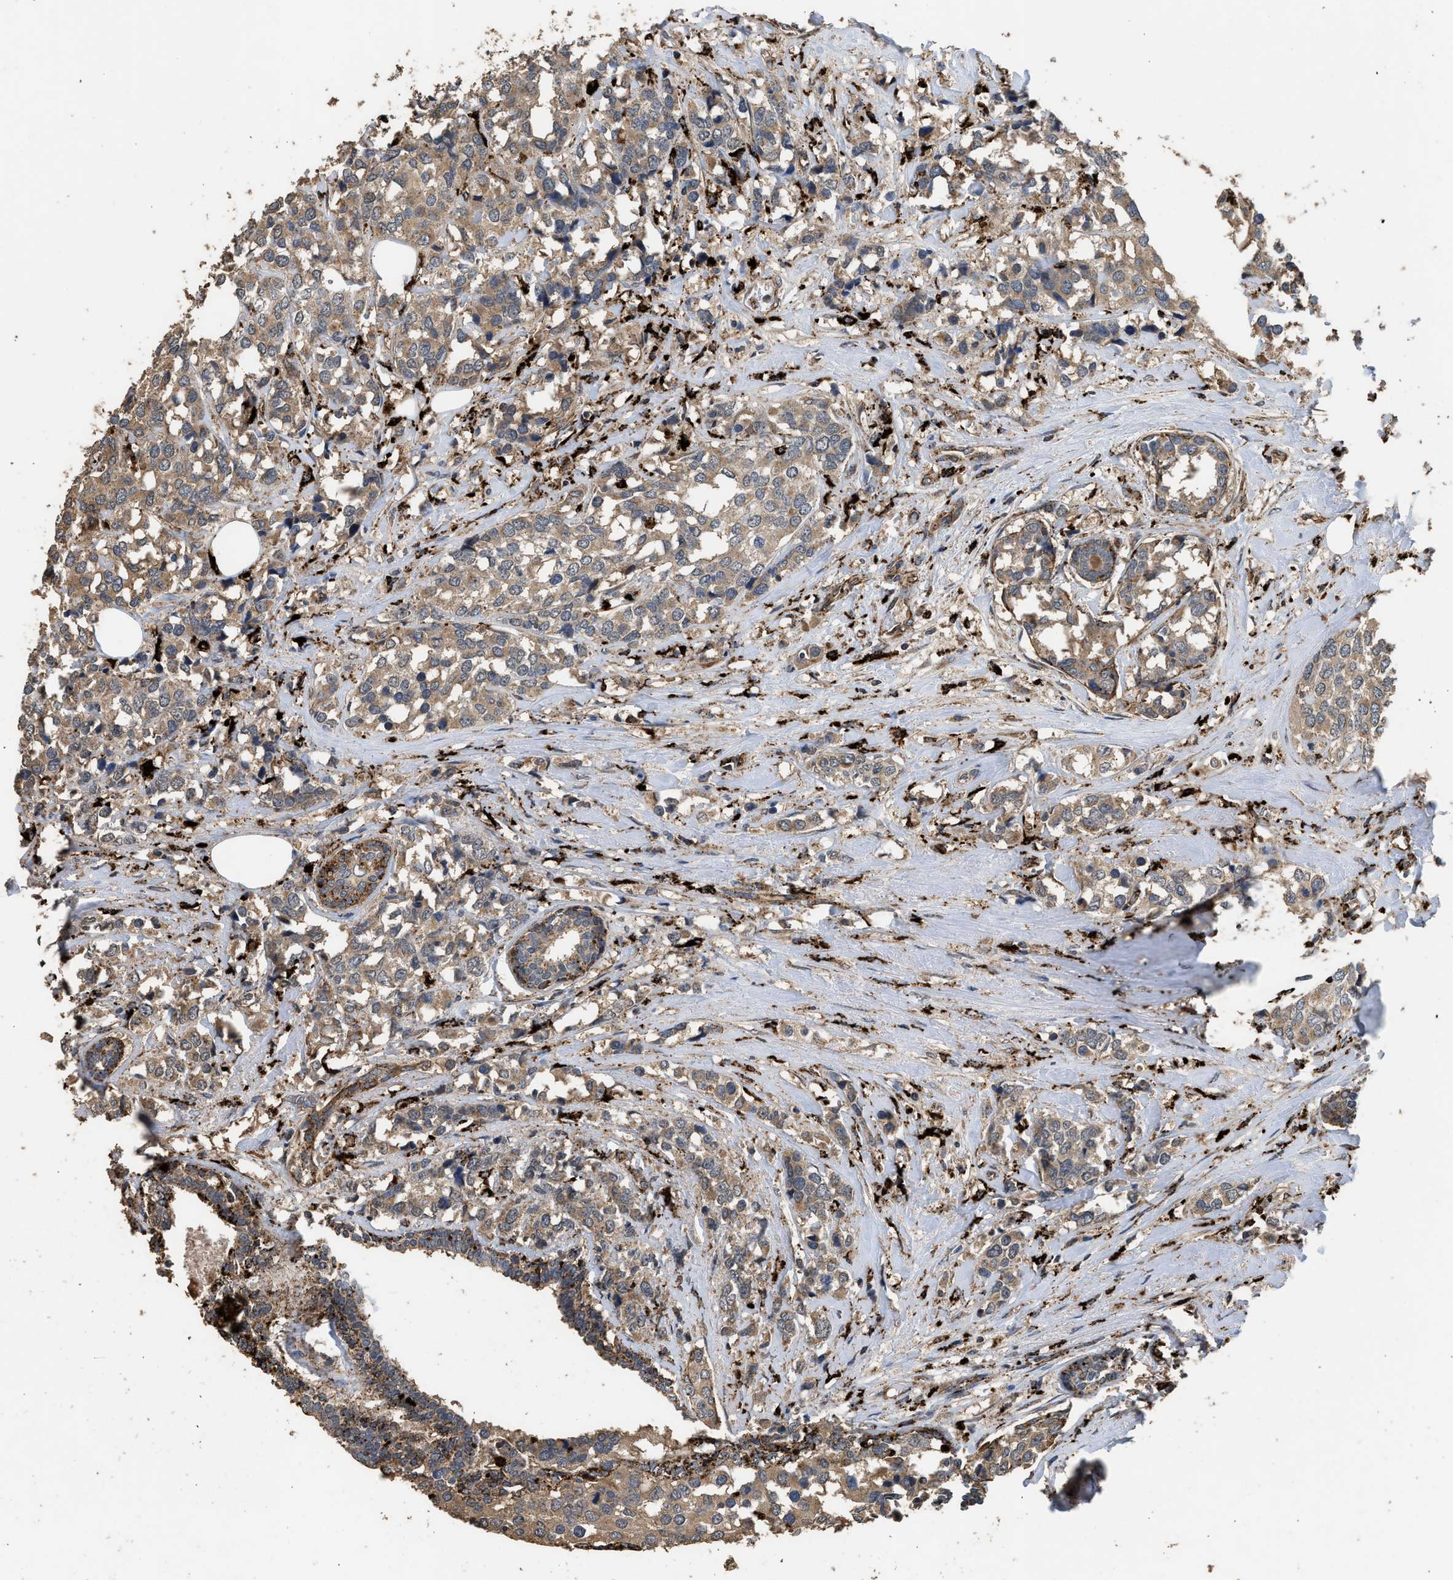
{"staining": {"intensity": "moderate", "quantity": ">75%", "location": "cytoplasmic/membranous"}, "tissue": "breast cancer", "cell_type": "Tumor cells", "image_type": "cancer", "snomed": [{"axis": "morphology", "description": "Lobular carcinoma"}, {"axis": "topography", "description": "Breast"}], "caption": "Immunohistochemistry photomicrograph of neoplastic tissue: lobular carcinoma (breast) stained using immunohistochemistry demonstrates medium levels of moderate protein expression localized specifically in the cytoplasmic/membranous of tumor cells, appearing as a cytoplasmic/membranous brown color.", "gene": "CTSV", "patient": {"sex": "female", "age": 59}}